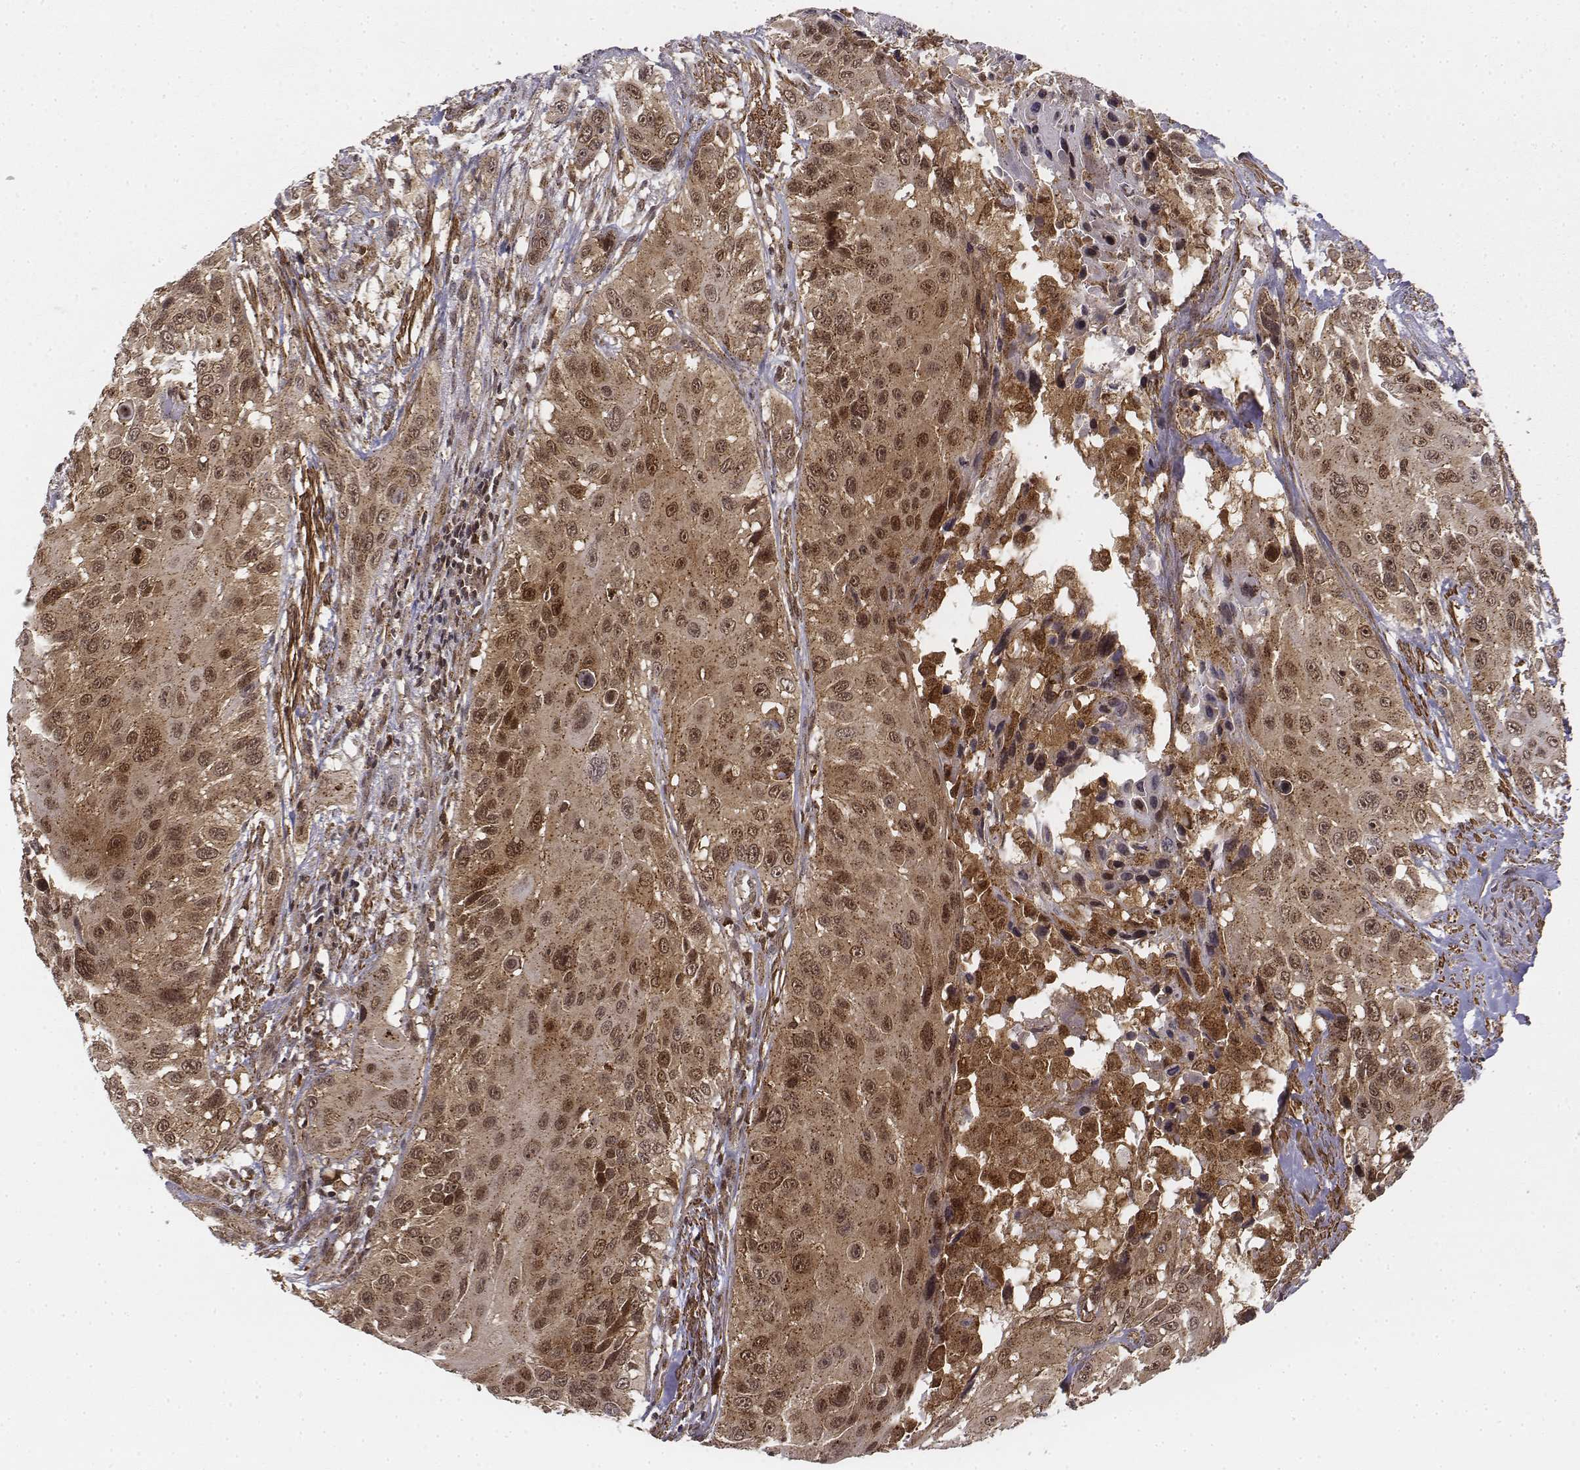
{"staining": {"intensity": "moderate", "quantity": ">75%", "location": "cytoplasmic/membranous,nuclear"}, "tissue": "urothelial cancer", "cell_type": "Tumor cells", "image_type": "cancer", "snomed": [{"axis": "morphology", "description": "Urothelial carcinoma, NOS"}, {"axis": "topography", "description": "Urinary bladder"}], "caption": "IHC (DAB (3,3'-diaminobenzidine)) staining of human transitional cell carcinoma demonstrates moderate cytoplasmic/membranous and nuclear protein staining in about >75% of tumor cells.", "gene": "ZFYVE19", "patient": {"sex": "male", "age": 55}}